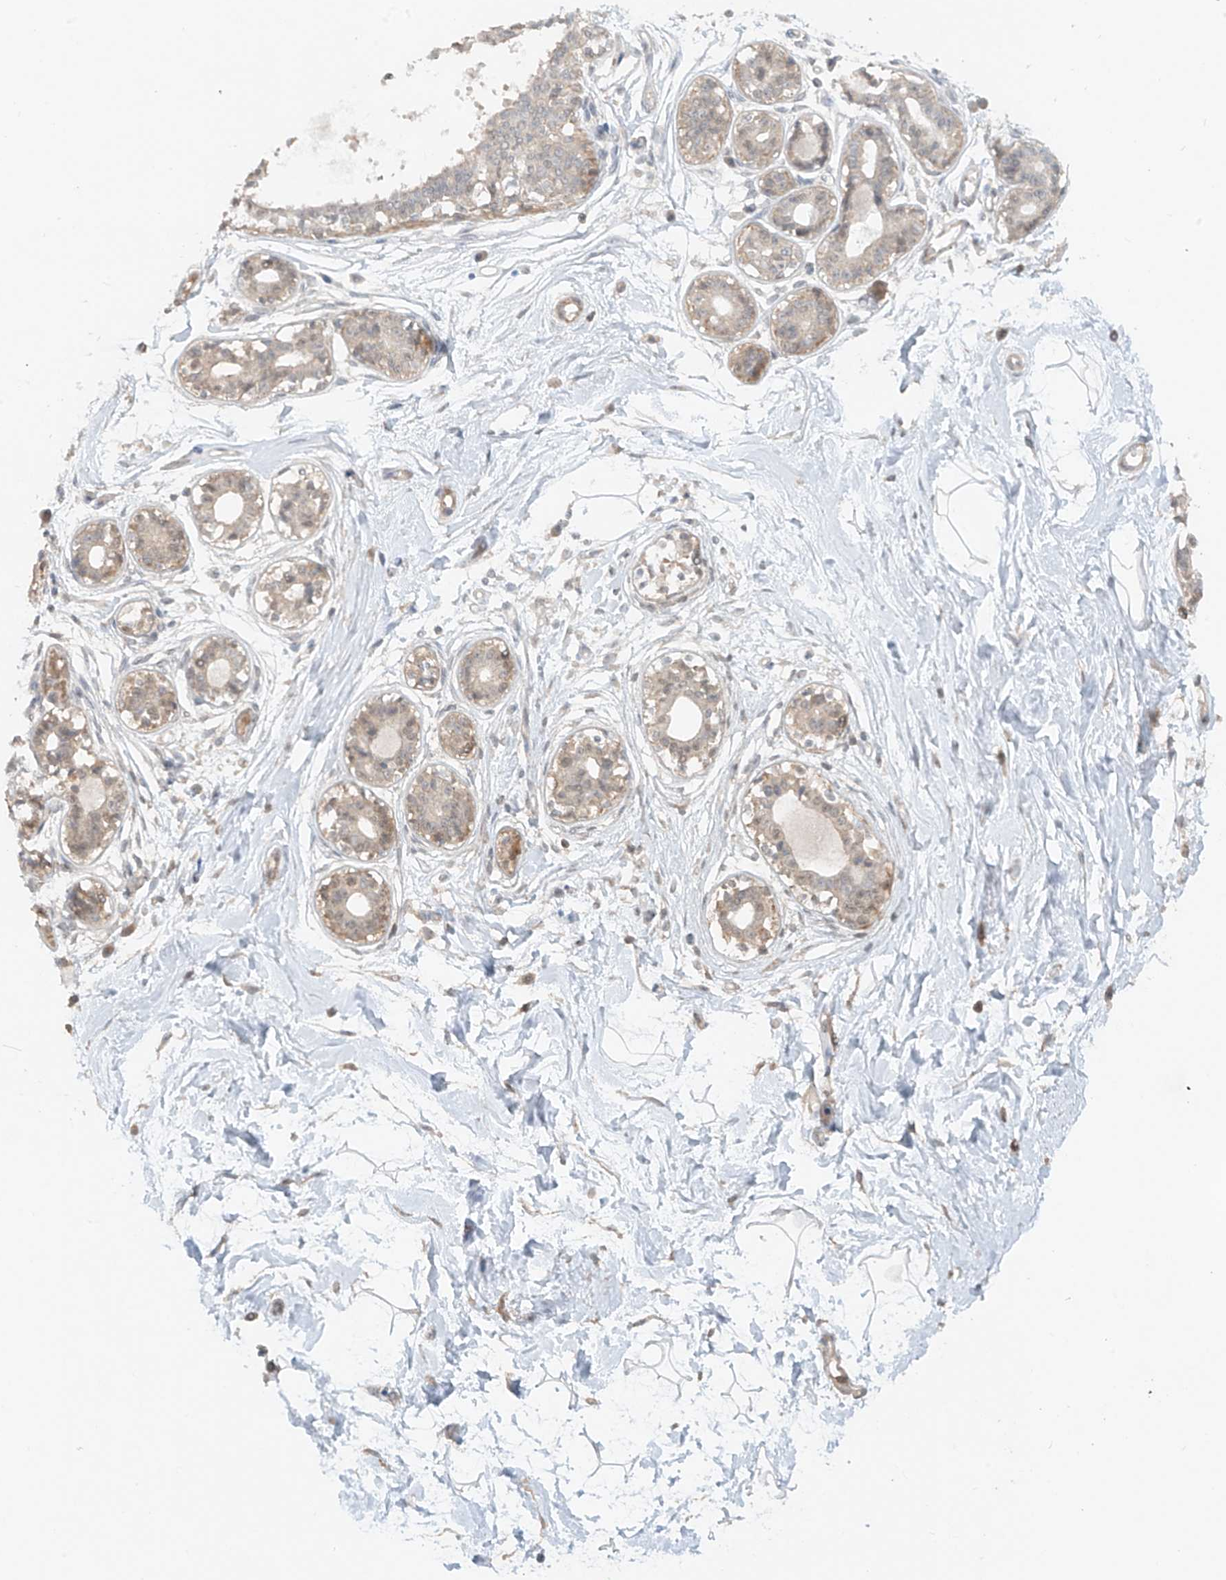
{"staining": {"intensity": "weak", "quantity": "25%-75%", "location": "cytoplasmic/membranous"}, "tissue": "breast", "cell_type": "Adipocytes", "image_type": "normal", "snomed": [{"axis": "morphology", "description": "Normal tissue, NOS"}, {"axis": "topography", "description": "Breast"}], "caption": "Weak cytoplasmic/membranous protein expression is appreciated in approximately 25%-75% of adipocytes in breast. The staining was performed using DAB (3,3'-diaminobenzidine) to visualize the protein expression in brown, while the nuclei were stained in blue with hematoxylin (Magnification: 20x).", "gene": "ABCD1", "patient": {"sex": "female", "age": 45}}